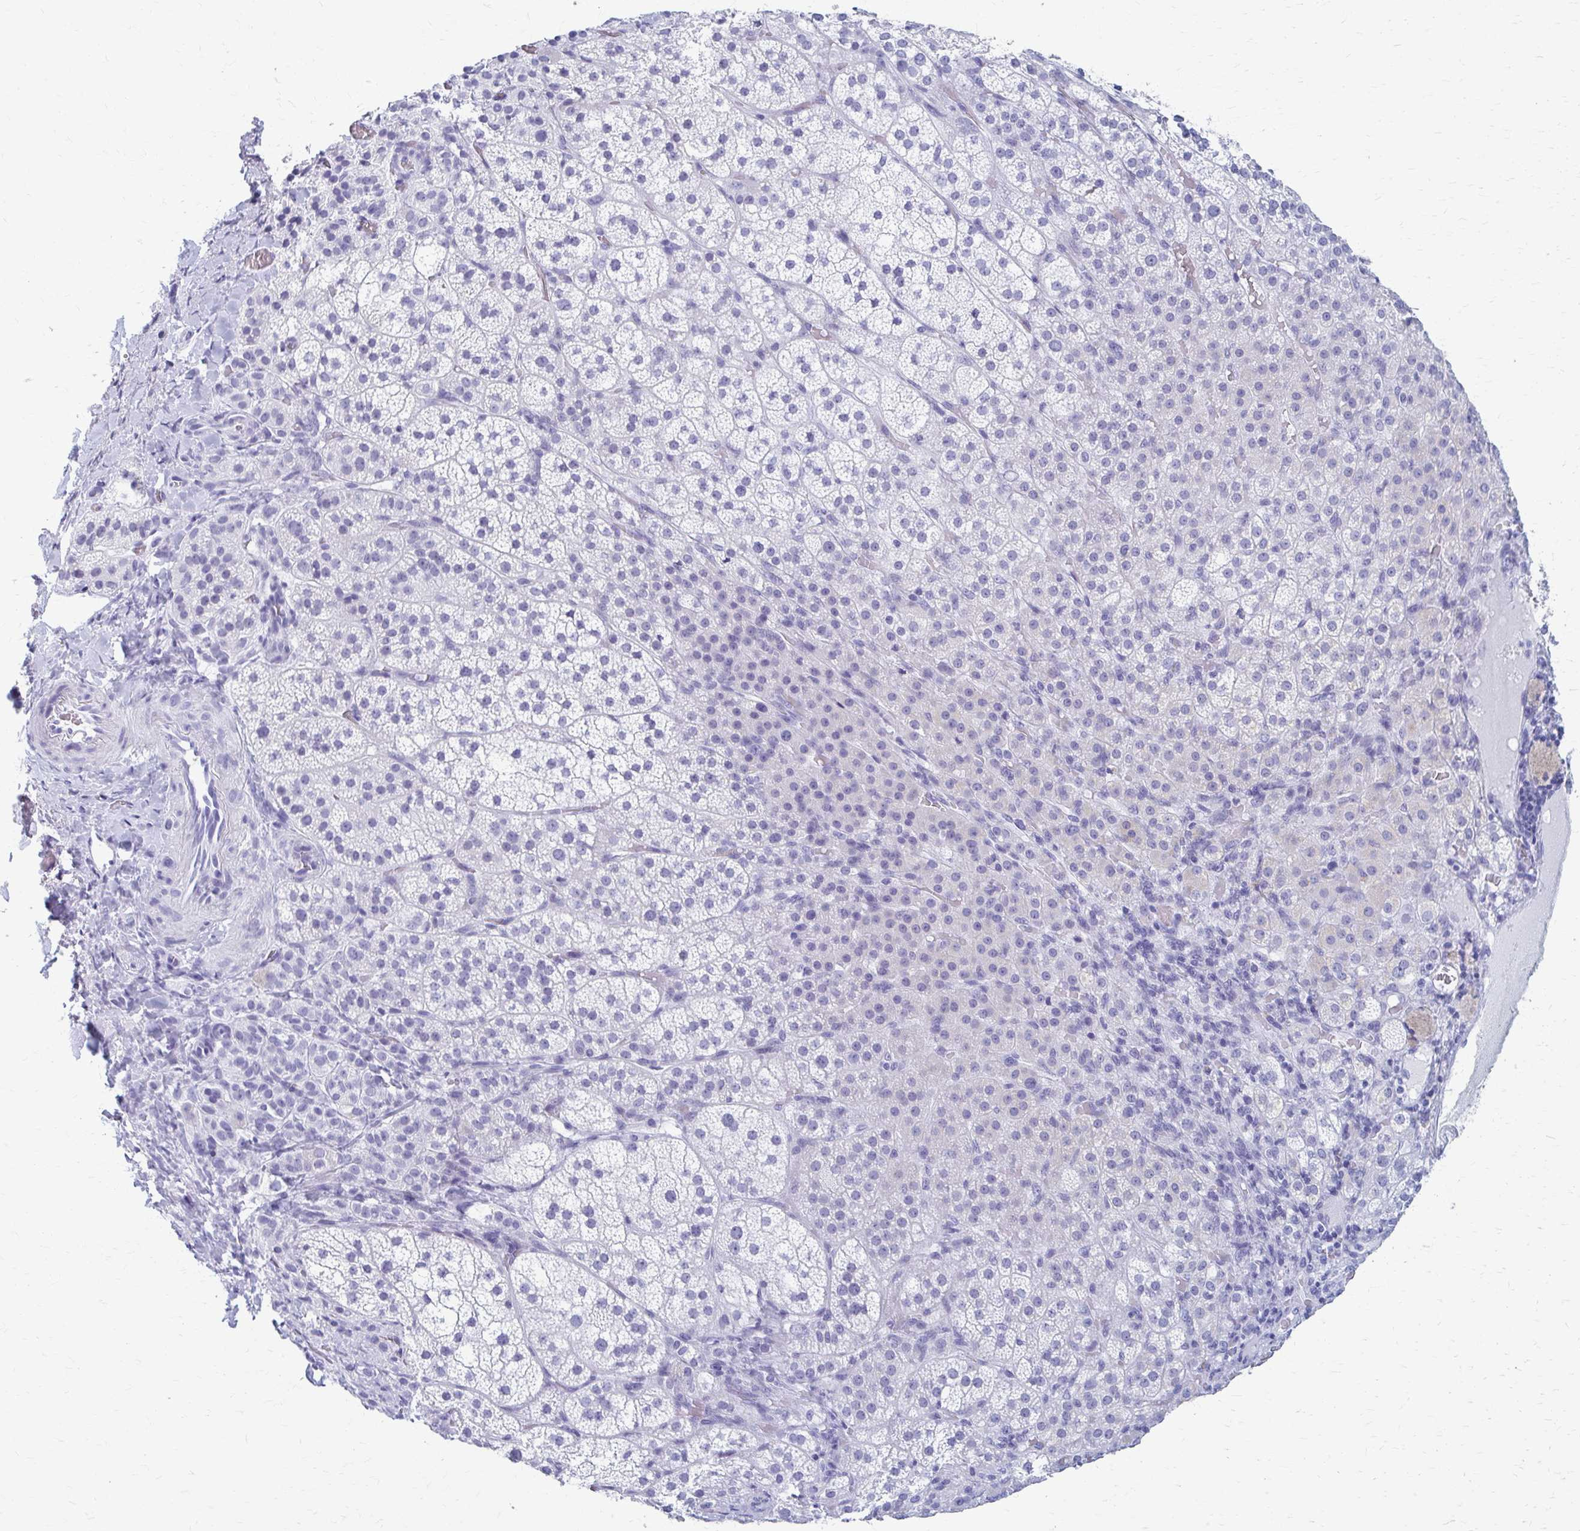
{"staining": {"intensity": "negative", "quantity": "none", "location": "none"}, "tissue": "adrenal gland", "cell_type": "Glandular cells", "image_type": "normal", "snomed": [{"axis": "morphology", "description": "Normal tissue, NOS"}, {"axis": "topography", "description": "Adrenal gland"}], "caption": "Glandular cells show no significant positivity in normal adrenal gland. The staining was performed using DAB to visualize the protein expression in brown, while the nuclei were stained in blue with hematoxylin (Magnification: 20x).", "gene": "CELF5", "patient": {"sex": "female", "age": 60}}